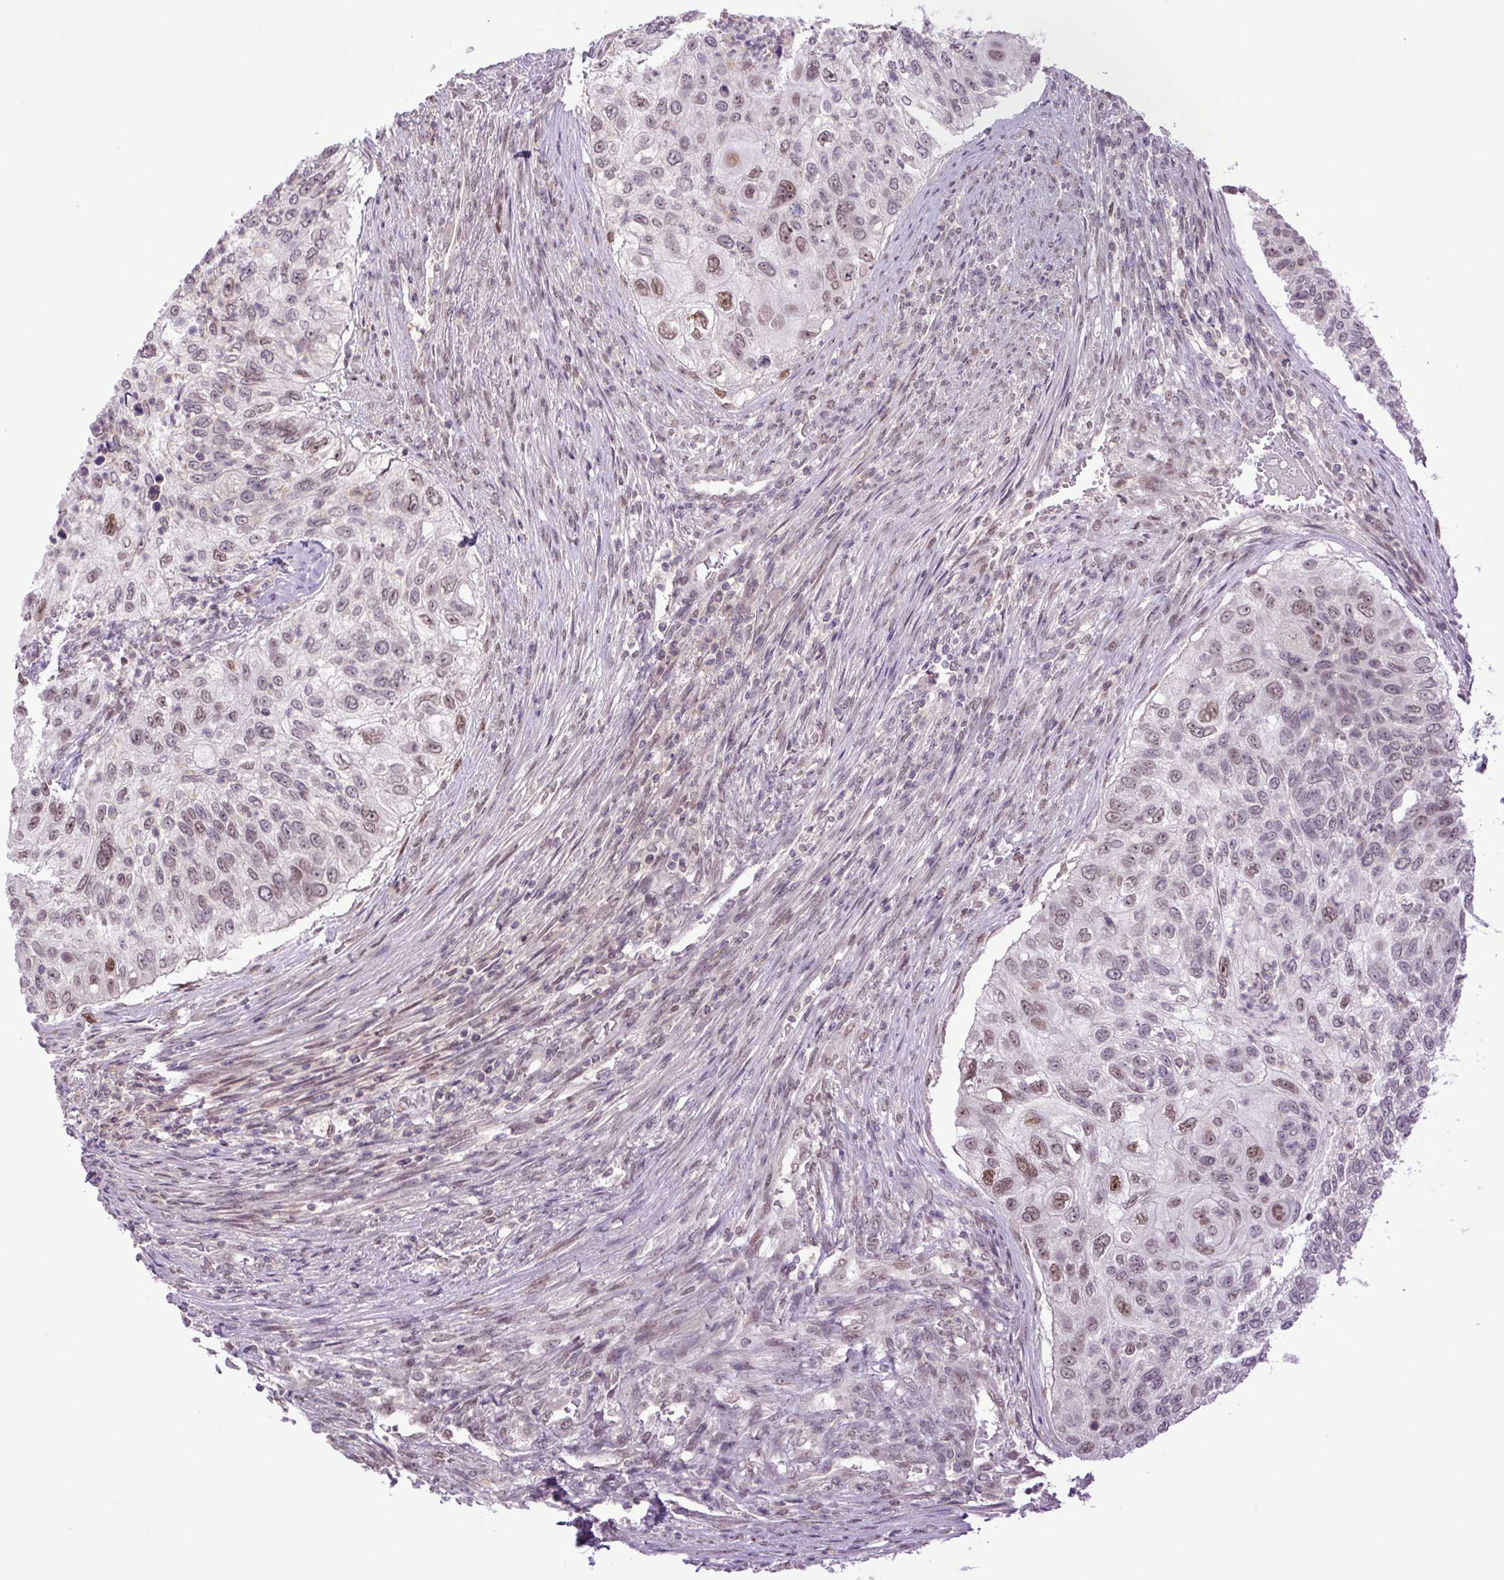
{"staining": {"intensity": "moderate", "quantity": "25%-75%", "location": "nuclear"}, "tissue": "urothelial cancer", "cell_type": "Tumor cells", "image_type": "cancer", "snomed": [{"axis": "morphology", "description": "Urothelial carcinoma, High grade"}, {"axis": "topography", "description": "Urinary bladder"}], "caption": "The immunohistochemical stain shows moderate nuclear expression in tumor cells of urothelial cancer tissue.", "gene": "KPNA1", "patient": {"sex": "female", "age": 60}}